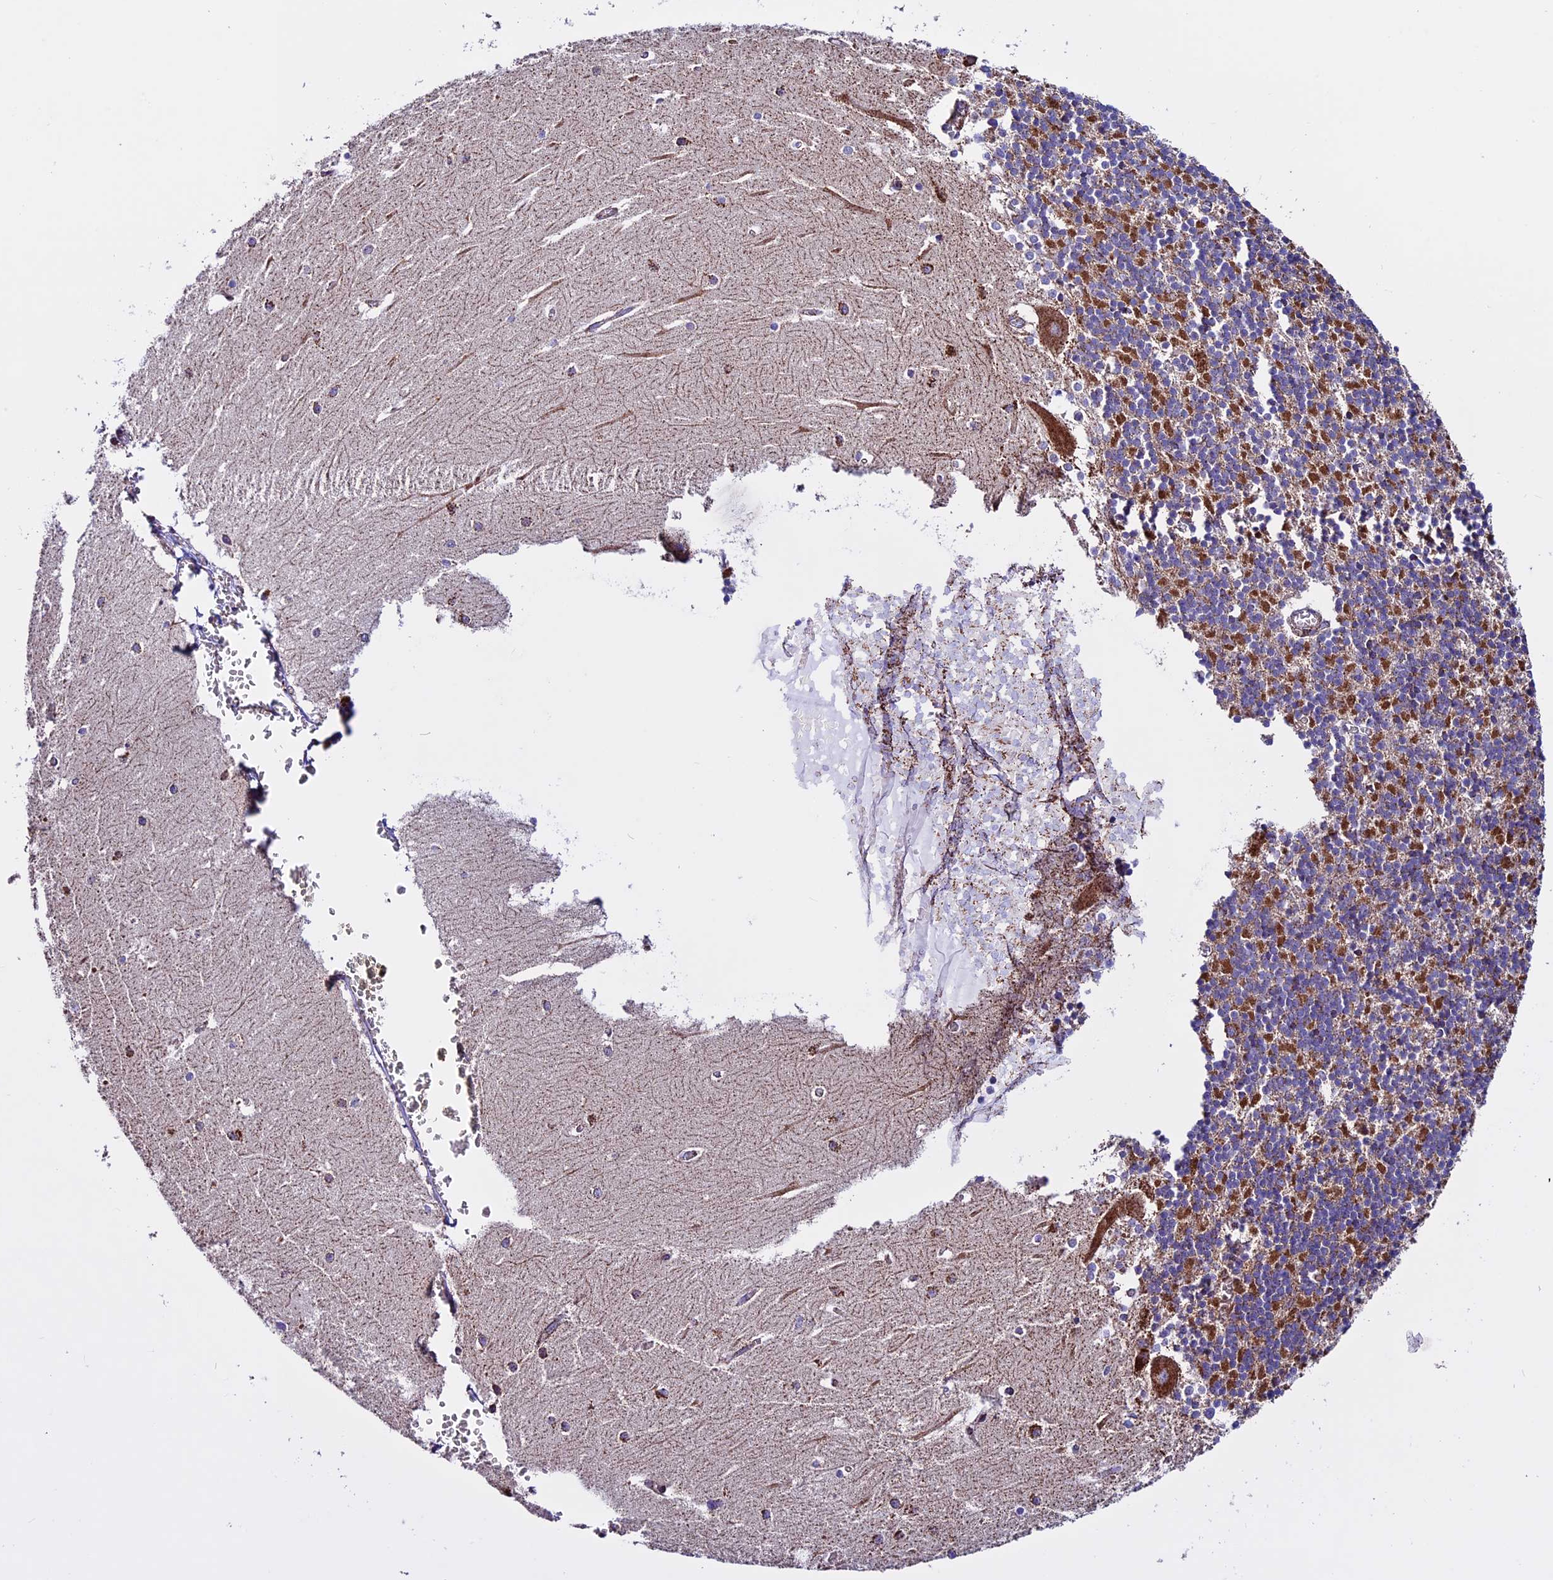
{"staining": {"intensity": "strong", "quantity": "25%-75%", "location": "cytoplasmic/membranous"}, "tissue": "cerebellum", "cell_type": "Cells in granular layer", "image_type": "normal", "snomed": [{"axis": "morphology", "description": "Normal tissue, NOS"}, {"axis": "topography", "description": "Cerebellum"}], "caption": "Cells in granular layer demonstrate high levels of strong cytoplasmic/membranous positivity in approximately 25%-75% of cells in unremarkable human cerebellum. (Brightfield microscopy of DAB IHC at high magnification).", "gene": "CX3CL1", "patient": {"sex": "male", "age": 37}}